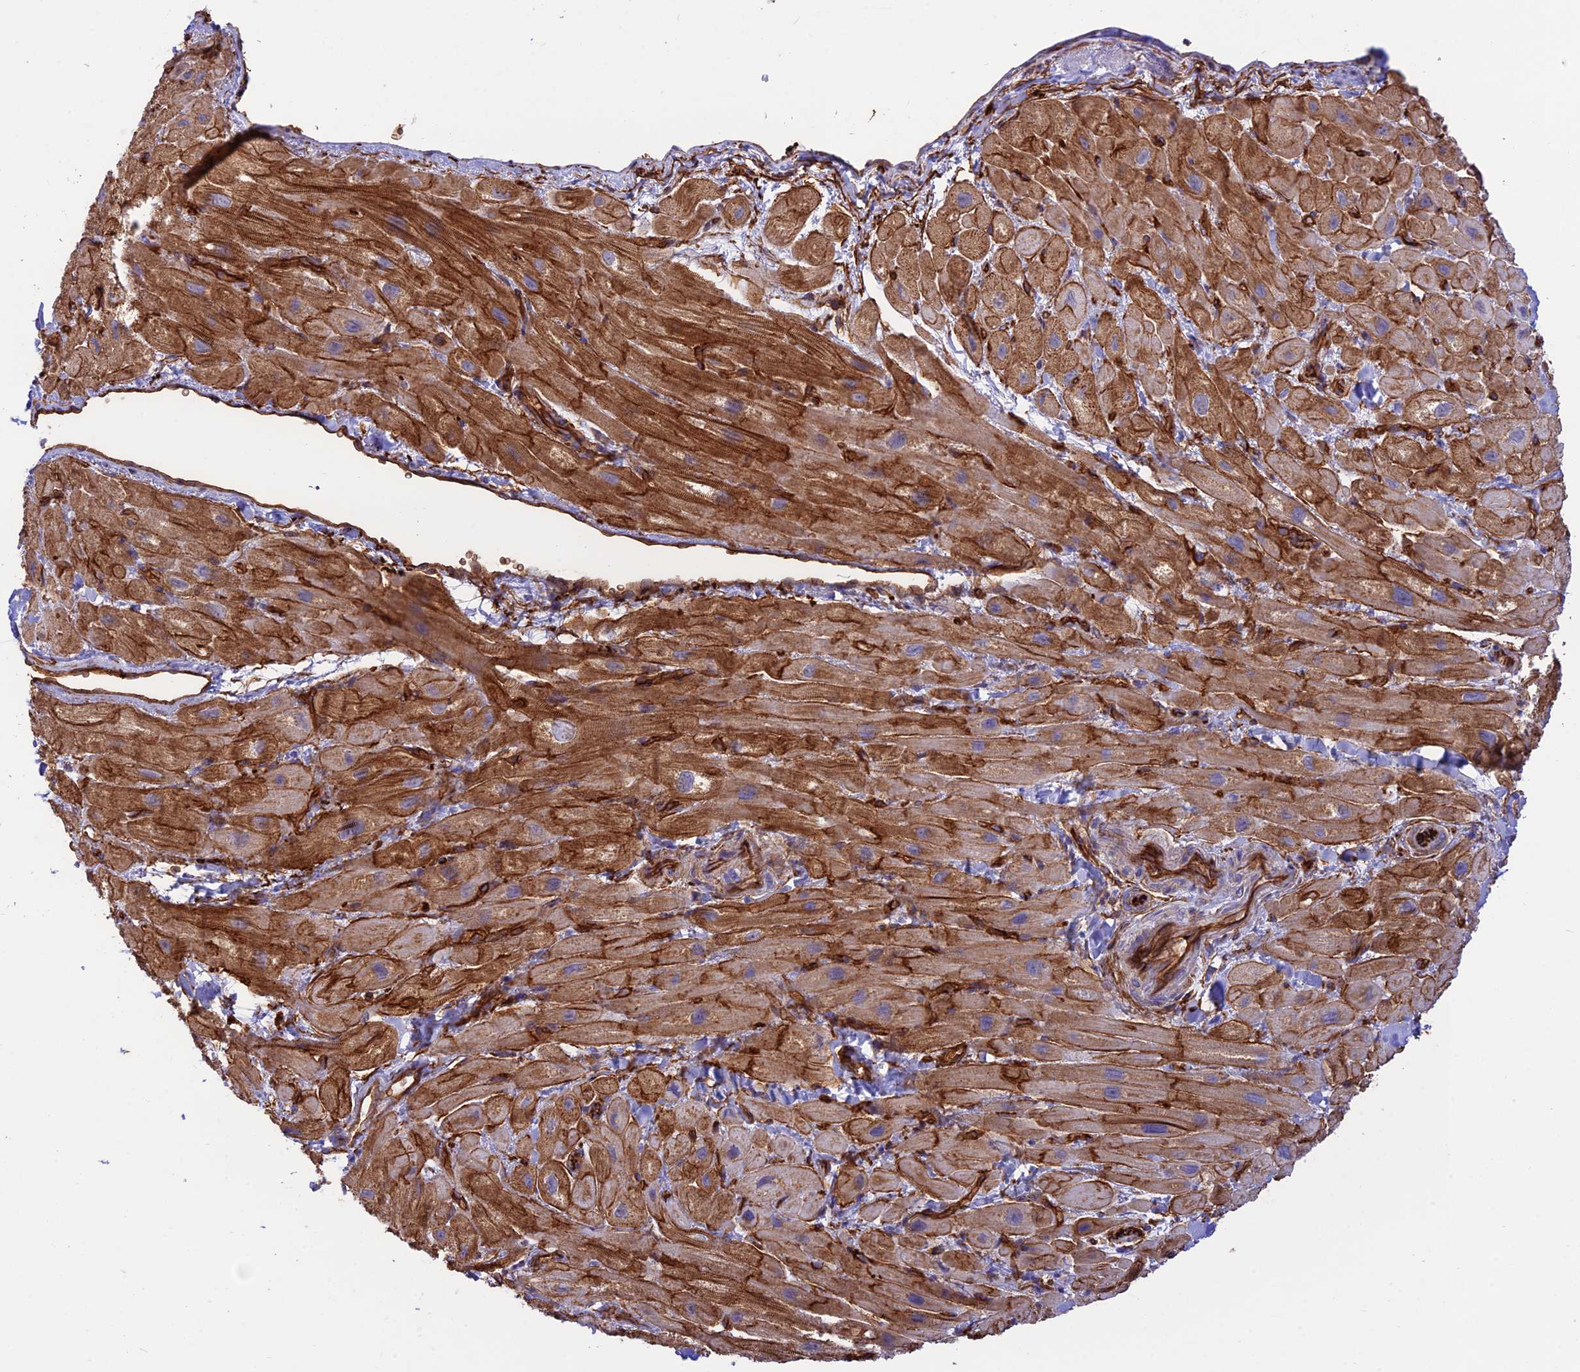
{"staining": {"intensity": "strong", "quantity": ">75%", "location": "cytoplasmic/membranous"}, "tissue": "heart muscle", "cell_type": "Cardiomyocytes", "image_type": "normal", "snomed": [{"axis": "morphology", "description": "Normal tissue, NOS"}, {"axis": "topography", "description": "Heart"}], "caption": "An immunohistochemistry (IHC) photomicrograph of benign tissue is shown. Protein staining in brown labels strong cytoplasmic/membranous positivity in heart muscle within cardiomyocytes. Using DAB (brown) and hematoxylin (blue) stains, captured at high magnification using brightfield microscopy.", "gene": "YPEL5", "patient": {"sex": "male", "age": 65}}